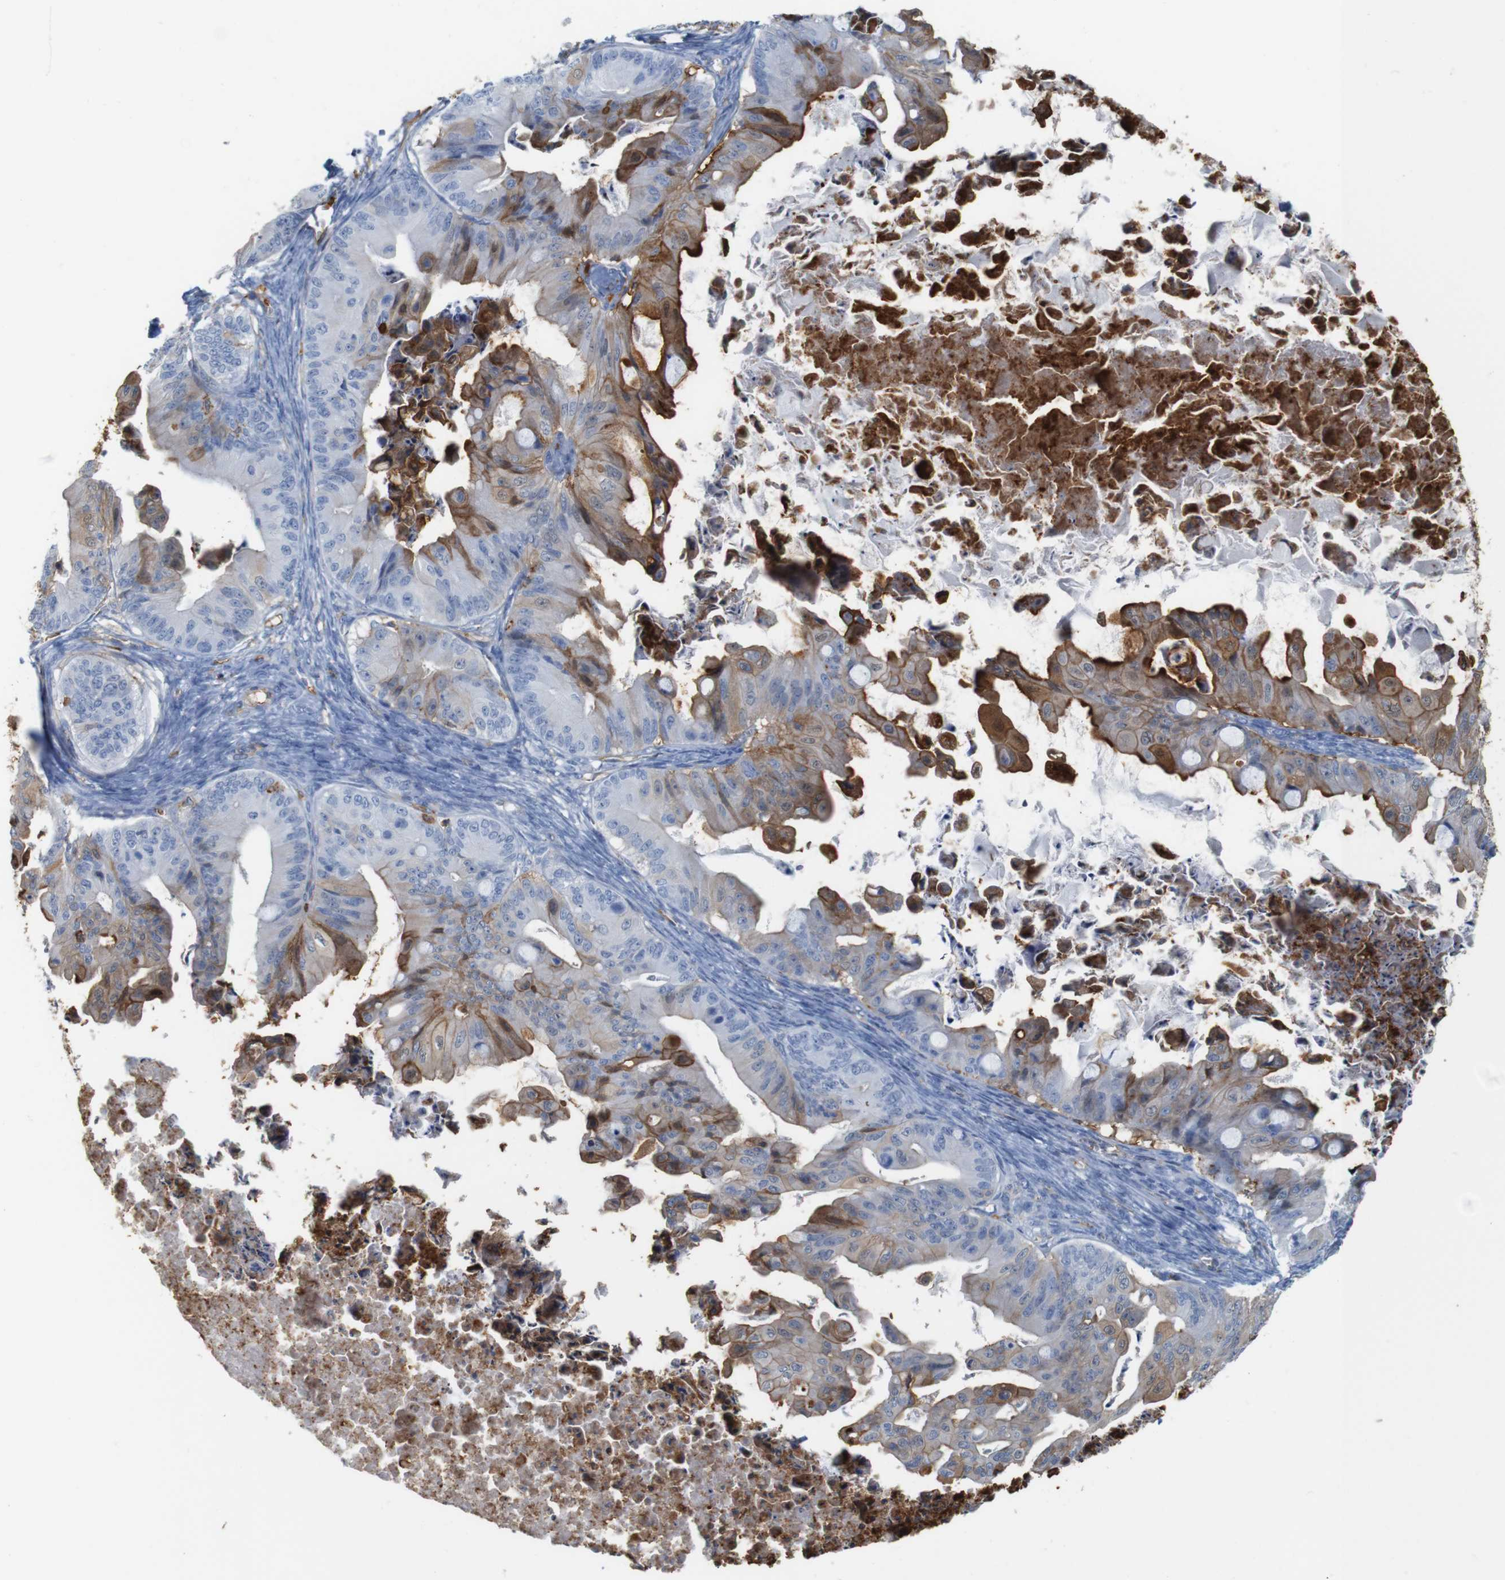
{"staining": {"intensity": "moderate", "quantity": "<25%", "location": "cytoplasmic/membranous"}, "tissue": "ovarian cancer", "cell_type": "Tumor cells", "image_type": "cancer", "snomed": [{"axis": "morphology", "description": "Cystadenocarcinoma, mucinous, NOS"}, {"axis": "topography", "description": "Ovary"}], "caption": "This micrograph exhibits immunohistochemistry (IHC) staining of human ovarian cancer, with low moderate cytoplasmic/membranous expression in about <25% of tumor cells.", "gene": "ANXA1", "patient": {"sex": "female", "age": 37}}